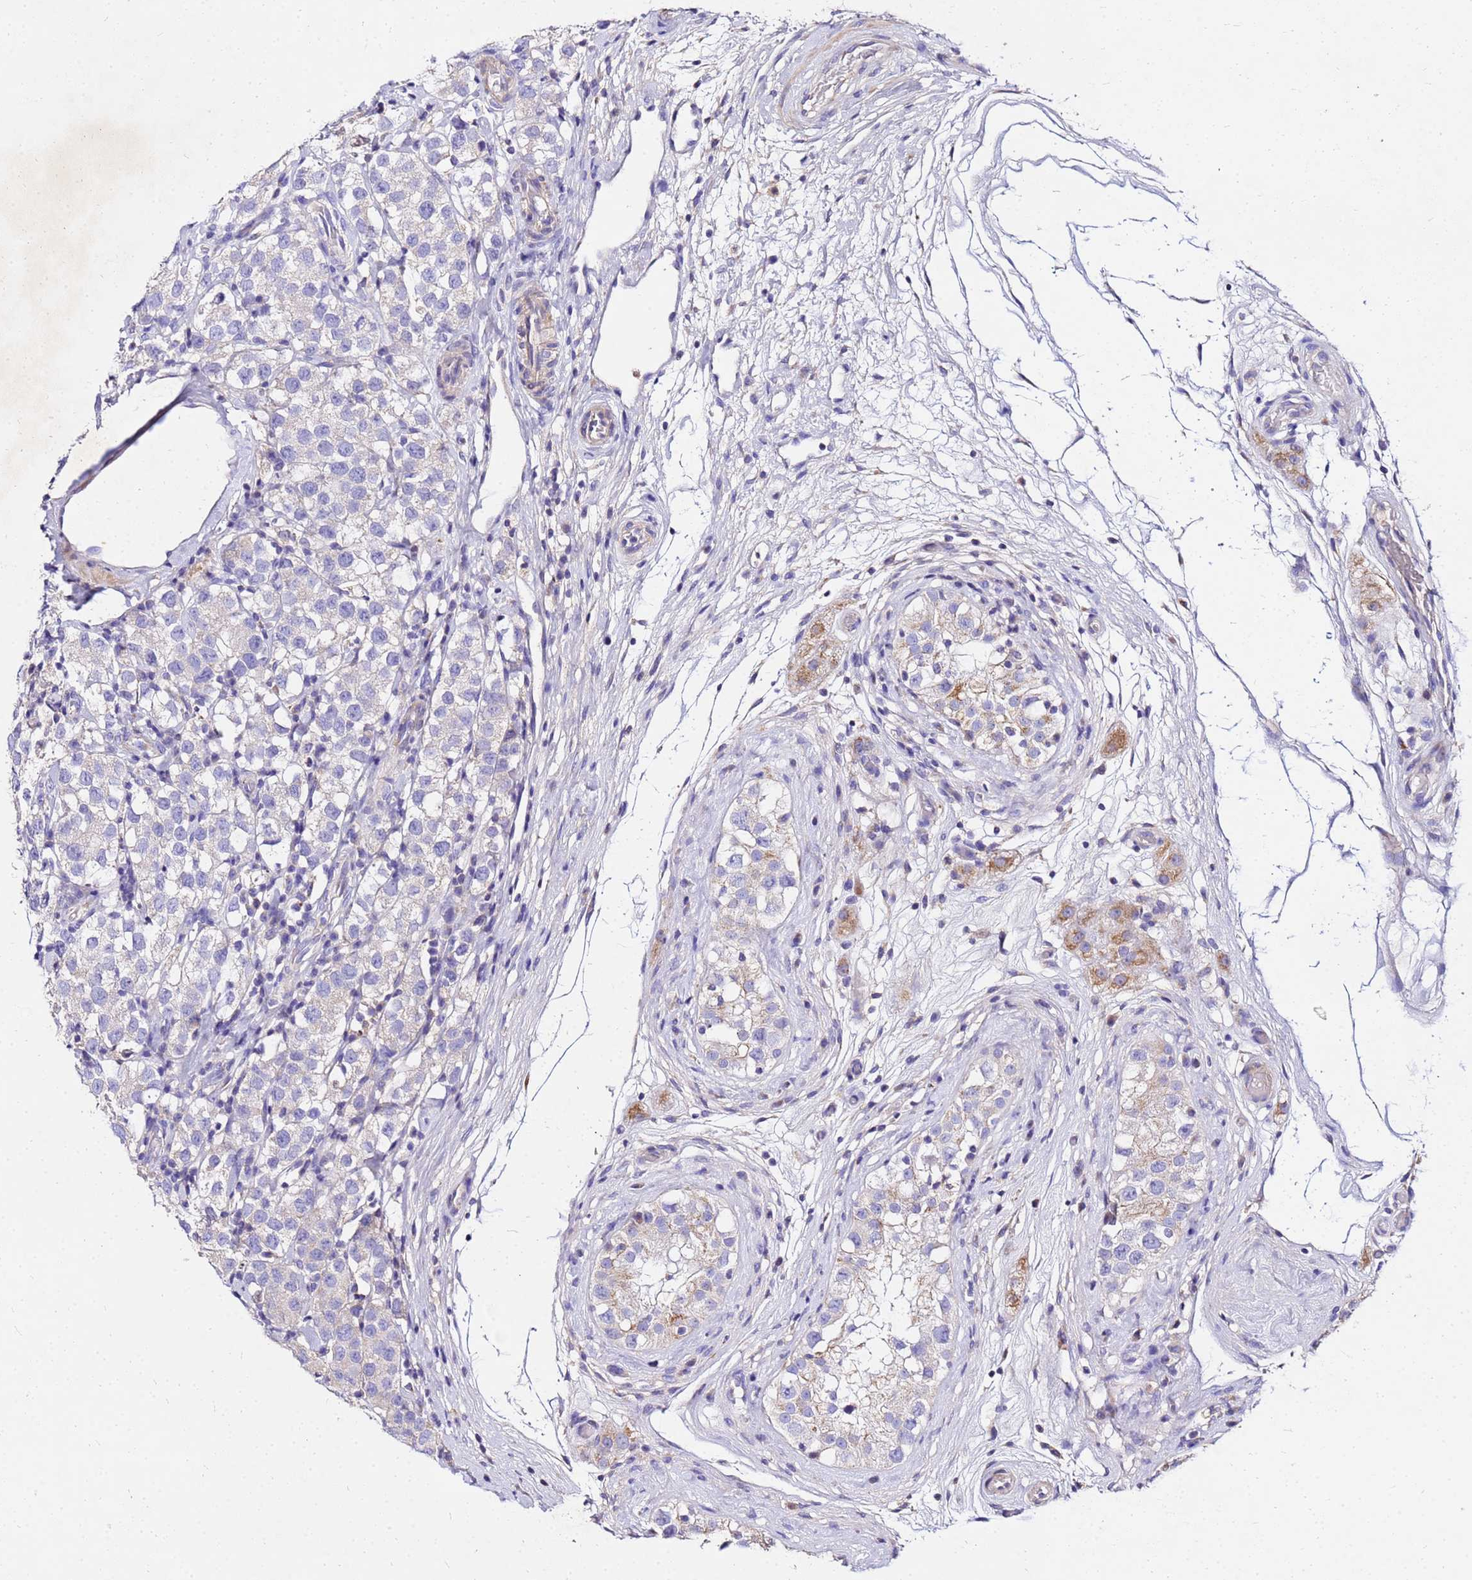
{"staining": {"intensity": "negative", "quantity": "none", "location": "none"}, "tissue": "testis cancer", "cell_type": "Tumor cells", "image_type": "cancer", "snomed": [{"axis": "morphology", "description": "Seminoma, NOS"}, {"axis": "topography", "description": "Testis"}], "caption": "Seminoma (testis) was stained to show a protein in brown. There is no significant expression in tumor cells.", "gene": "COX14", "patient": {"sex": "male", "age": 34}}